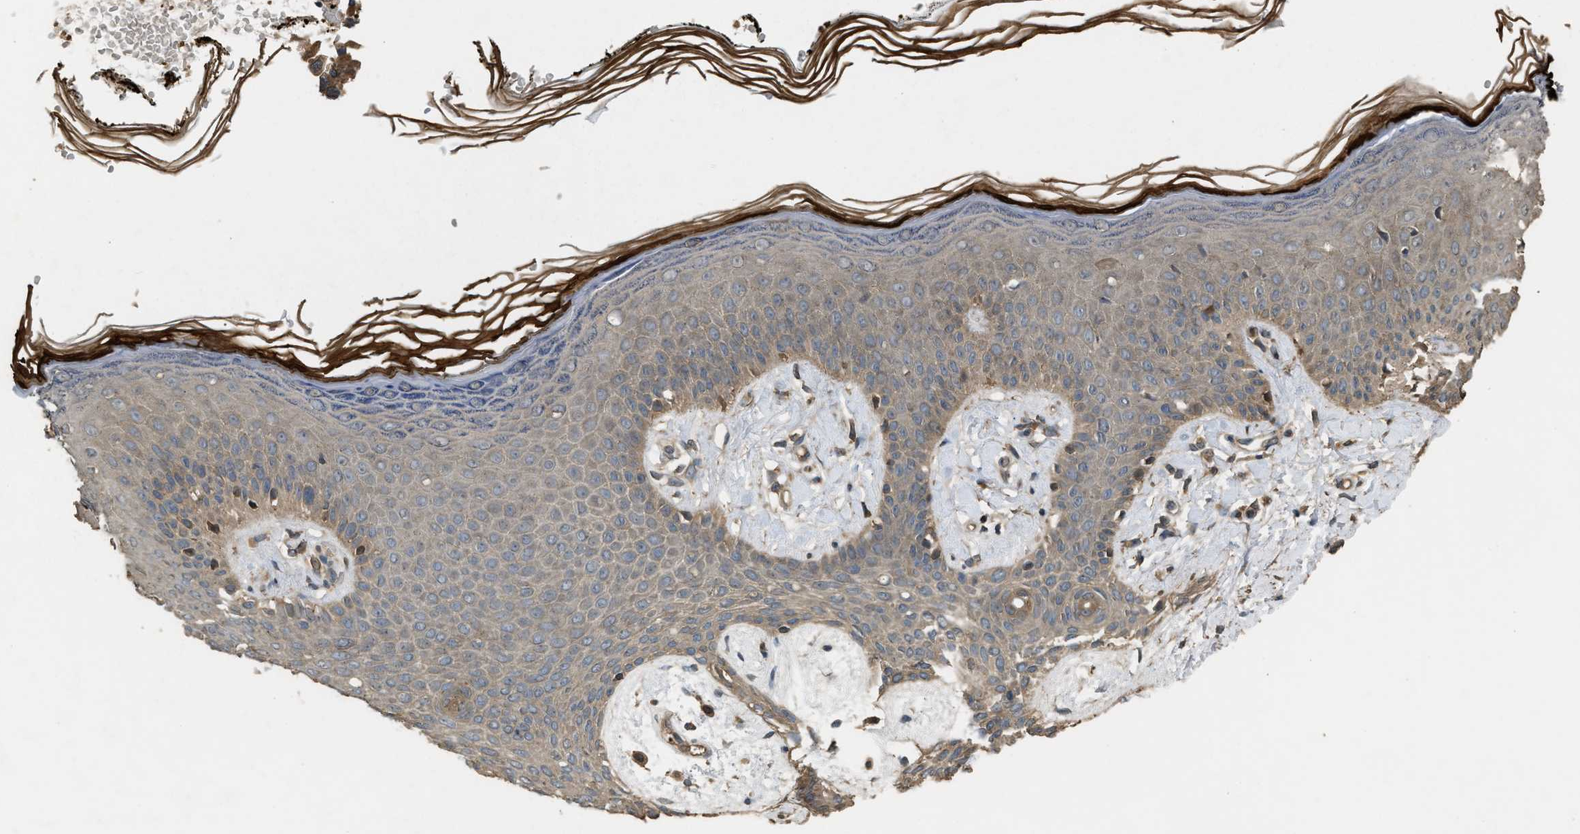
{"staining": {"intensity": "moderate", "quantity": ">75%", "location": "cytoplasmic/membranous"}, "tissue": "skin", "cell_type": "Fibroblasts", "image_type": "normal", "snomed": [{"axis": "morphology", "description": "Normal tissue, NOS"}, {"axis": "topography", "description": "Skin"}, {"axis": "topography", "description": "Peripheral nerve tissue"}], "caption": "Protein positivity by IHC displays moderate cytoplasmic/membranous positivity in approximately >75% of fibroblasts in normal skin. Using DAB (3,3'-diaminobenzidine) (brown) and hematoxylin (blue) stains, captured at high magnification using brightfield microscopy.", "gene": "ARHGDIA", "patient": {"sex": "male", "age": 24}}